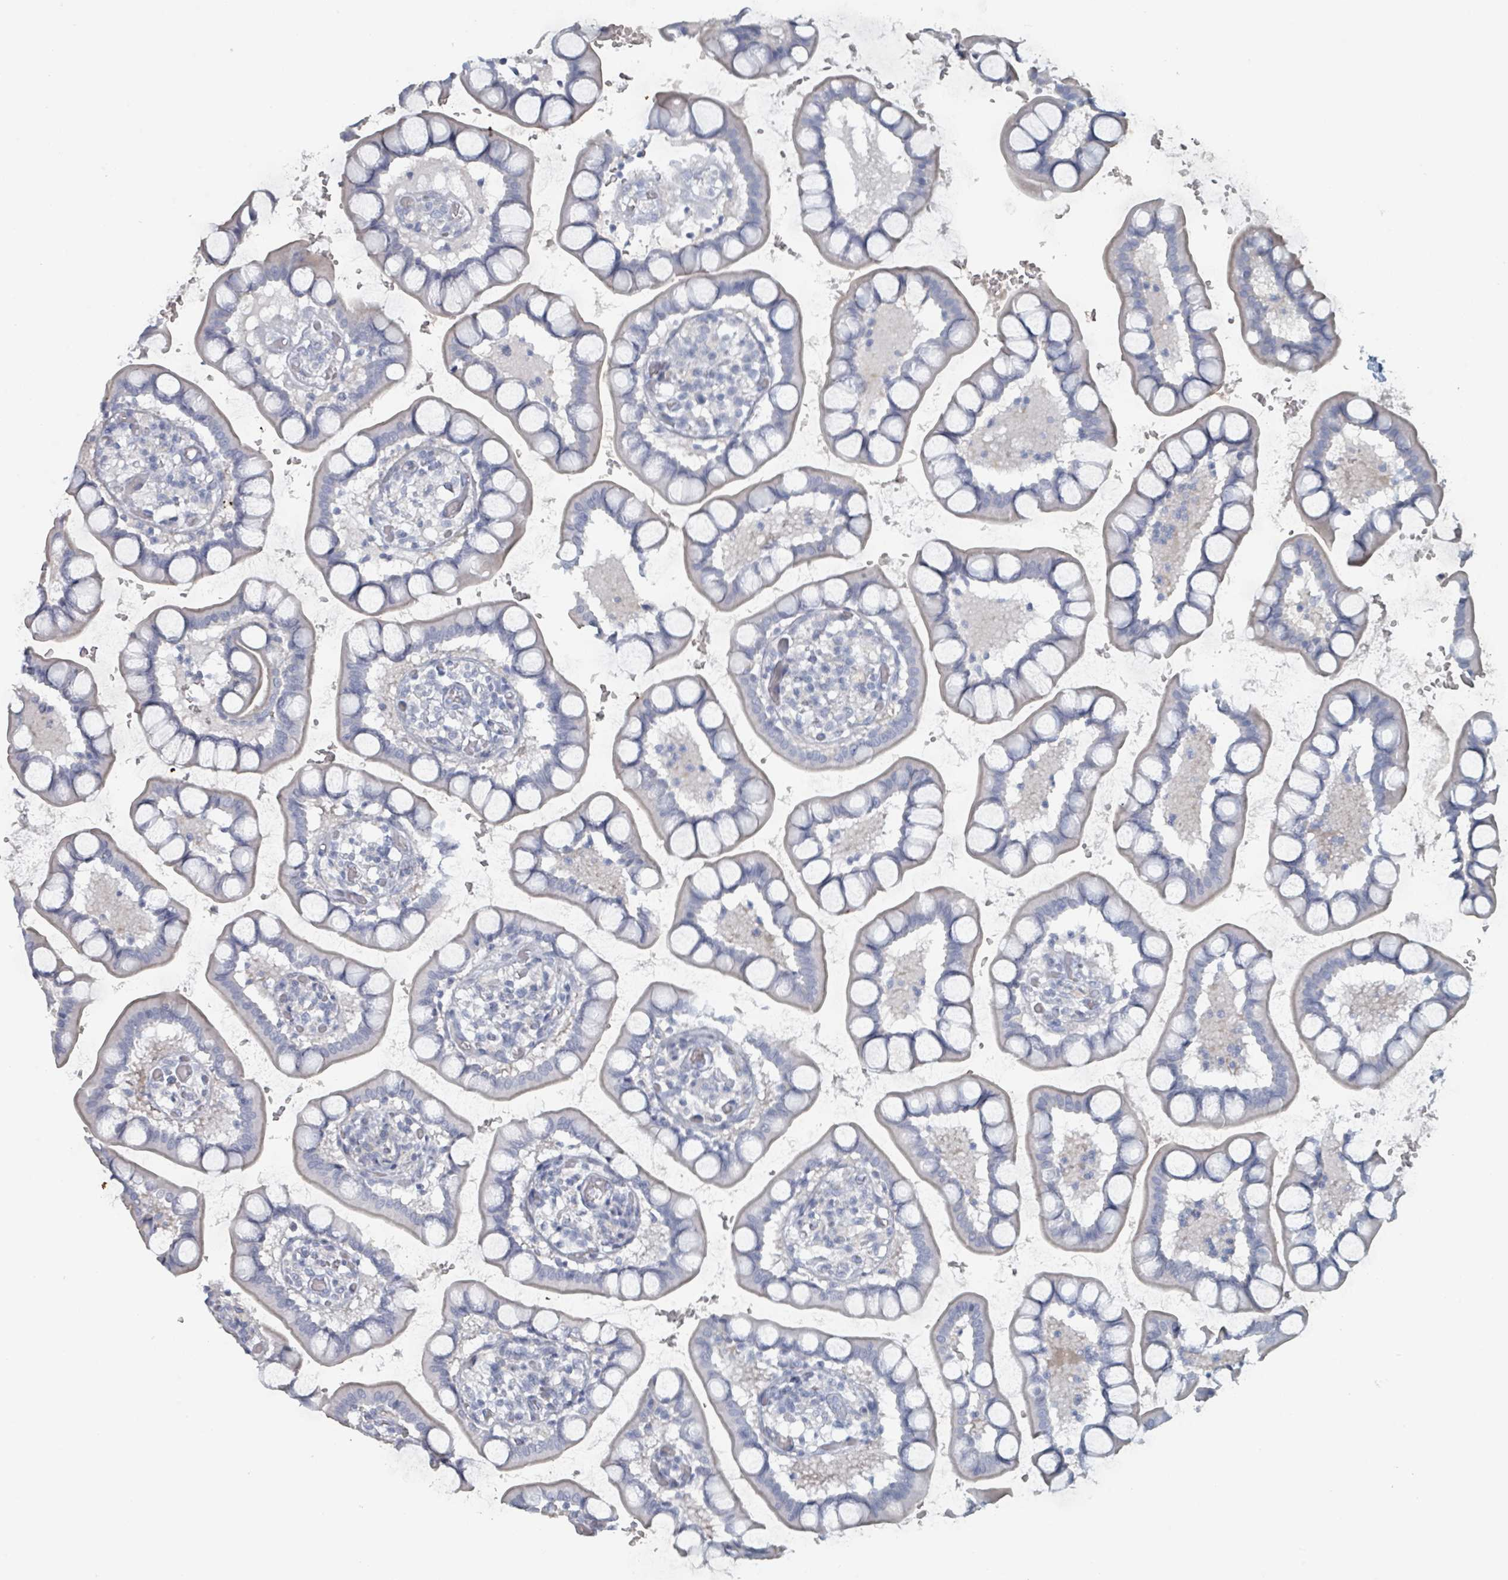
{"staining": {"intensity": "negative", "quantity": "none", "location": "none"}, "tissue": "small intestine", "cell_type": "Glandular cells", "image_type": "normal", "snomed": [{"axis": "morphology", "description": "Normal tissue, NOS"}, {"axis": "topography", "description": "Small intestine"}], "caption": "This is a image of IHC staining of unremarkable small intestine, which shows no staining in glandular cells.", "gene": "HEATR5A", "patient": {"sex": "male", "age": 52}}